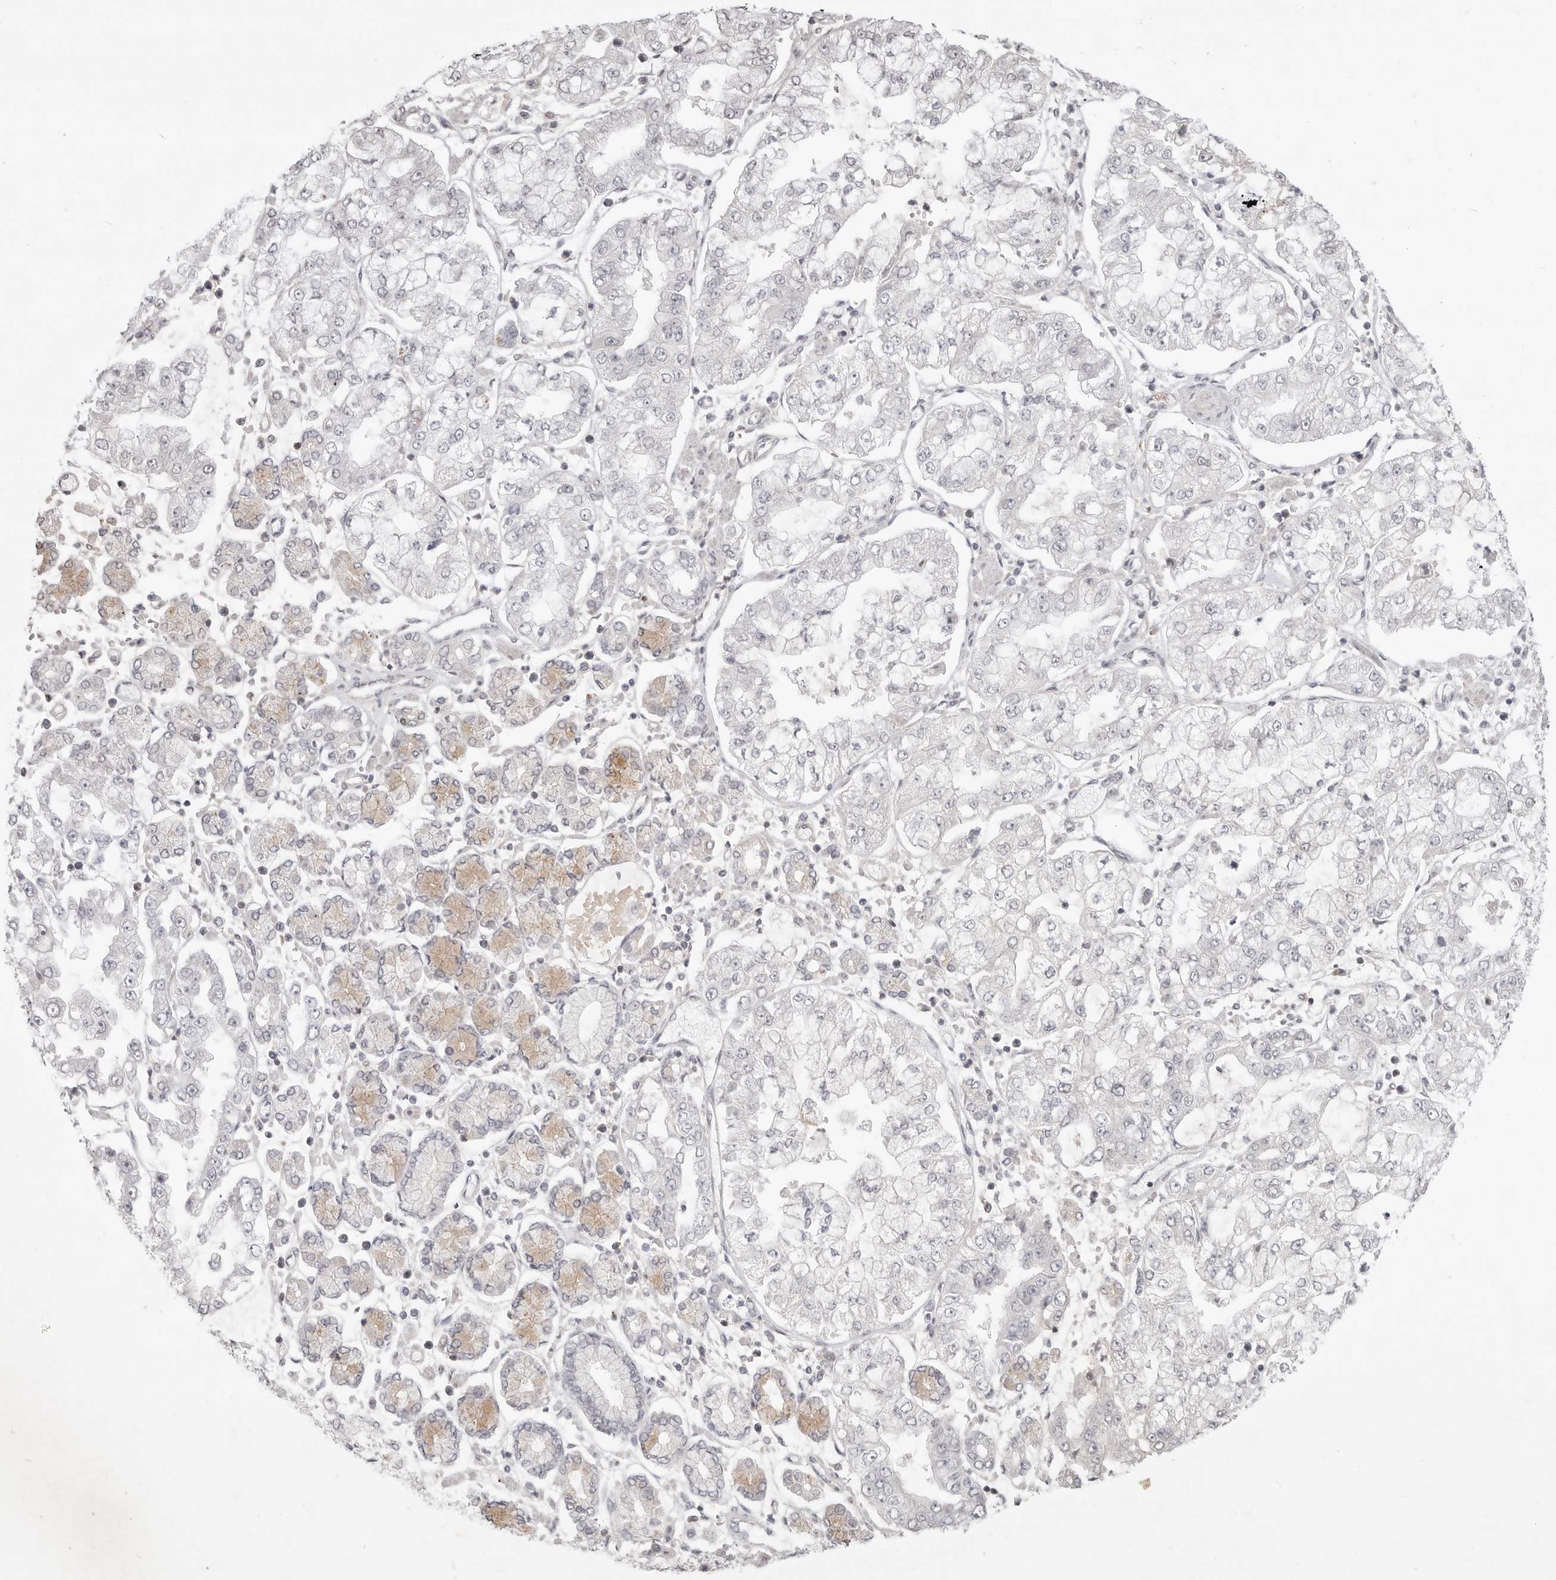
{"staining": {"intensity": "negative", "quantity": "none", "location": "none"}, "tissue": "stomach cancer", "cell_type": "Tumor cells", "image_type": "cancer", "snomed": [{"axis": "morphology", "description": "Adenocarcinoma, NOS"}, {"axis": "topography", "description": "Stomach"}], "caption": "The immunohistochemistry (IHC) image has no significant positivity in tumor cells of stomach cancer tissue. (Brightfield microscopy of DAB (3,3'-diaminobenzidine) IHC at high magnification).", "gene": "SH3KBP1", "patient": {"sex": "male", "age": 76}}